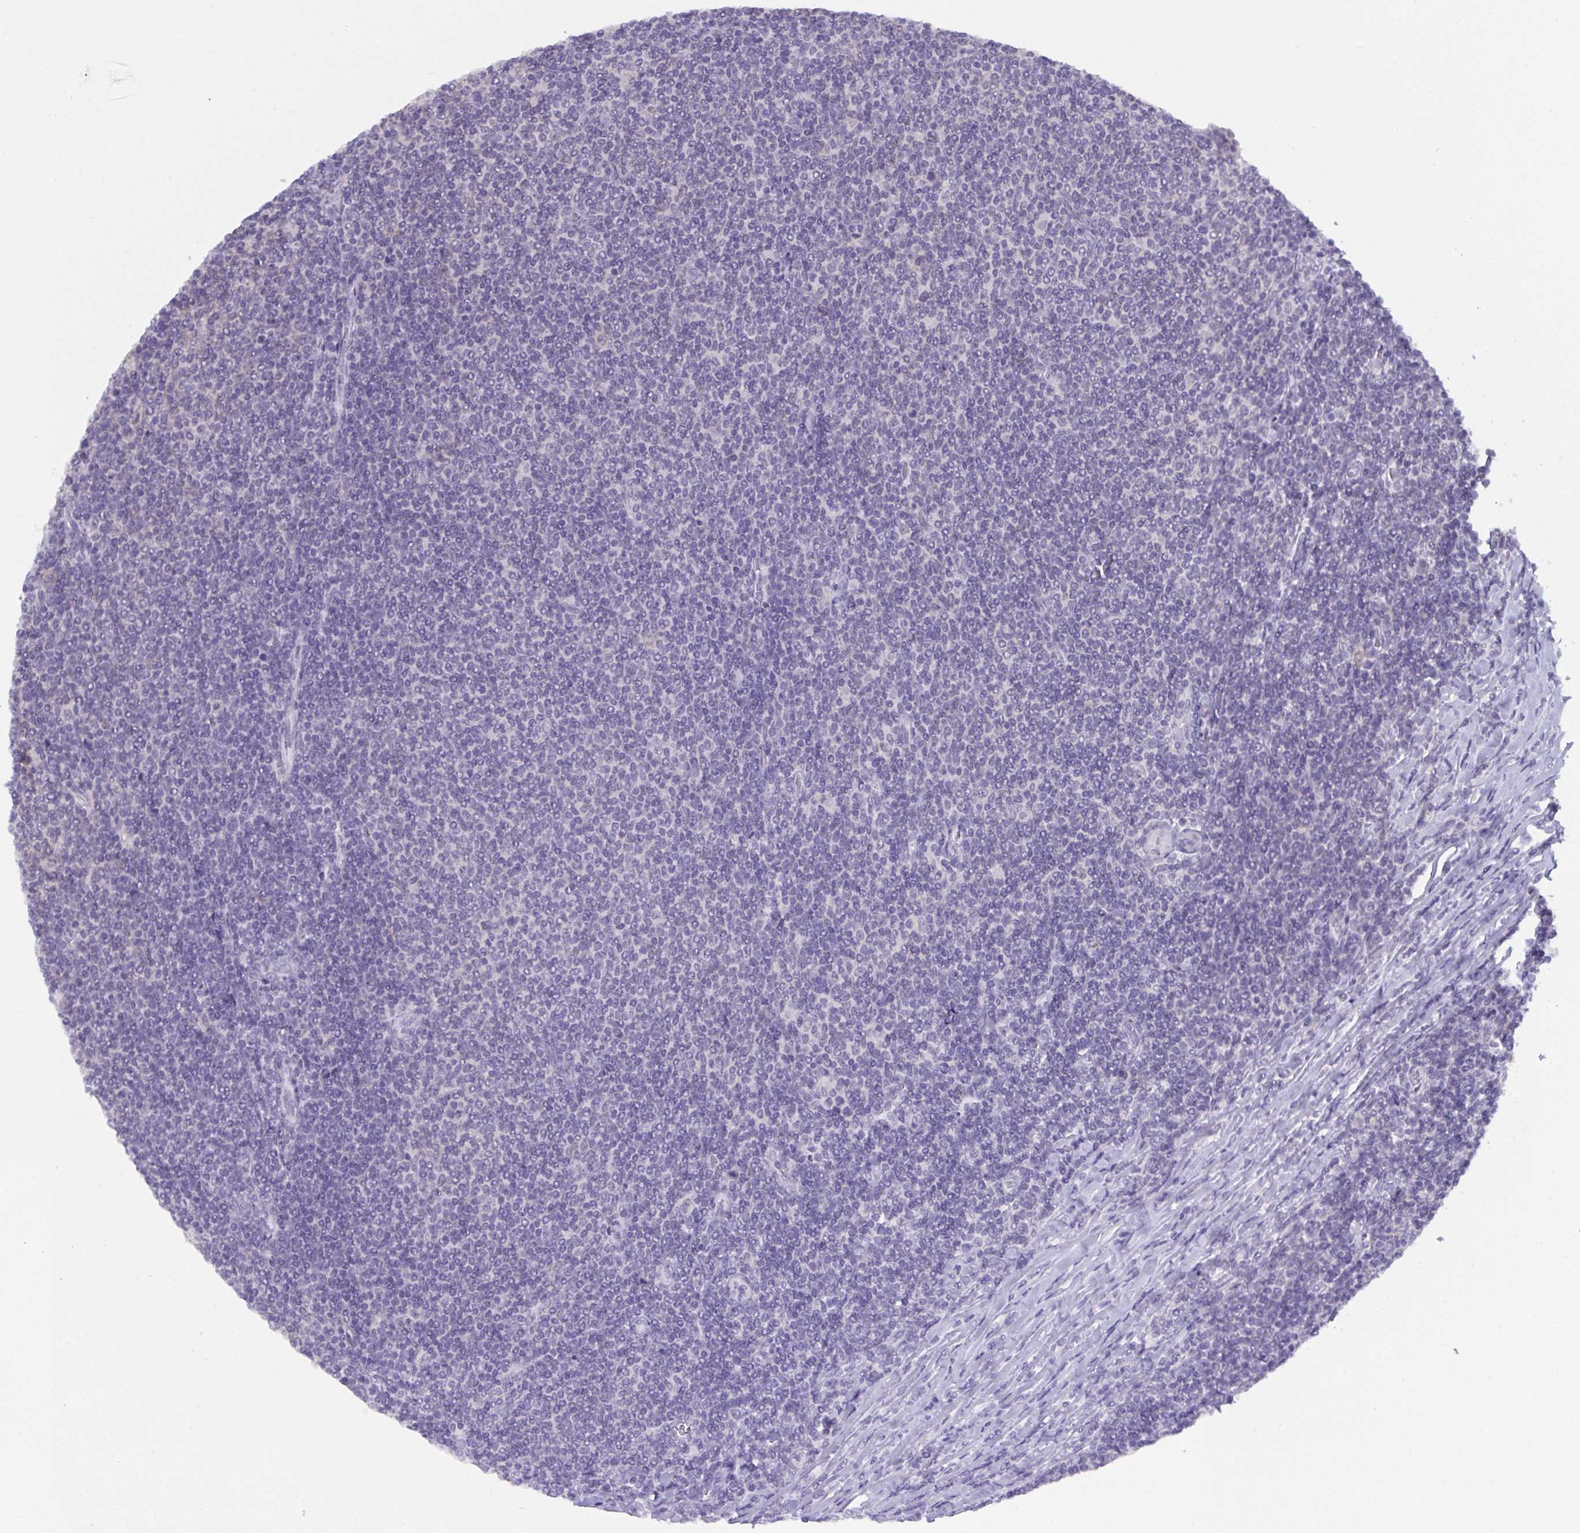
{"staining": {"intensity": "negative", "quantity": "none", "location": "none"}, "tissue": "lymphoma", "cell_type": "Tumor cells", "image_type": "cancer", "snomed": [{"axis": "morphology", "description": "Malignant lymphoma, non-Hodgkin's type, Low grade"}, {"axis": "topography", "description": "Lymph node"}], "caption": "IHC image of lymphoma stained for a protein (brown), which displays no positivity in tumor cells.", "gene": "SERPINB13", "patient": {"sex": "male", "age": 52}}